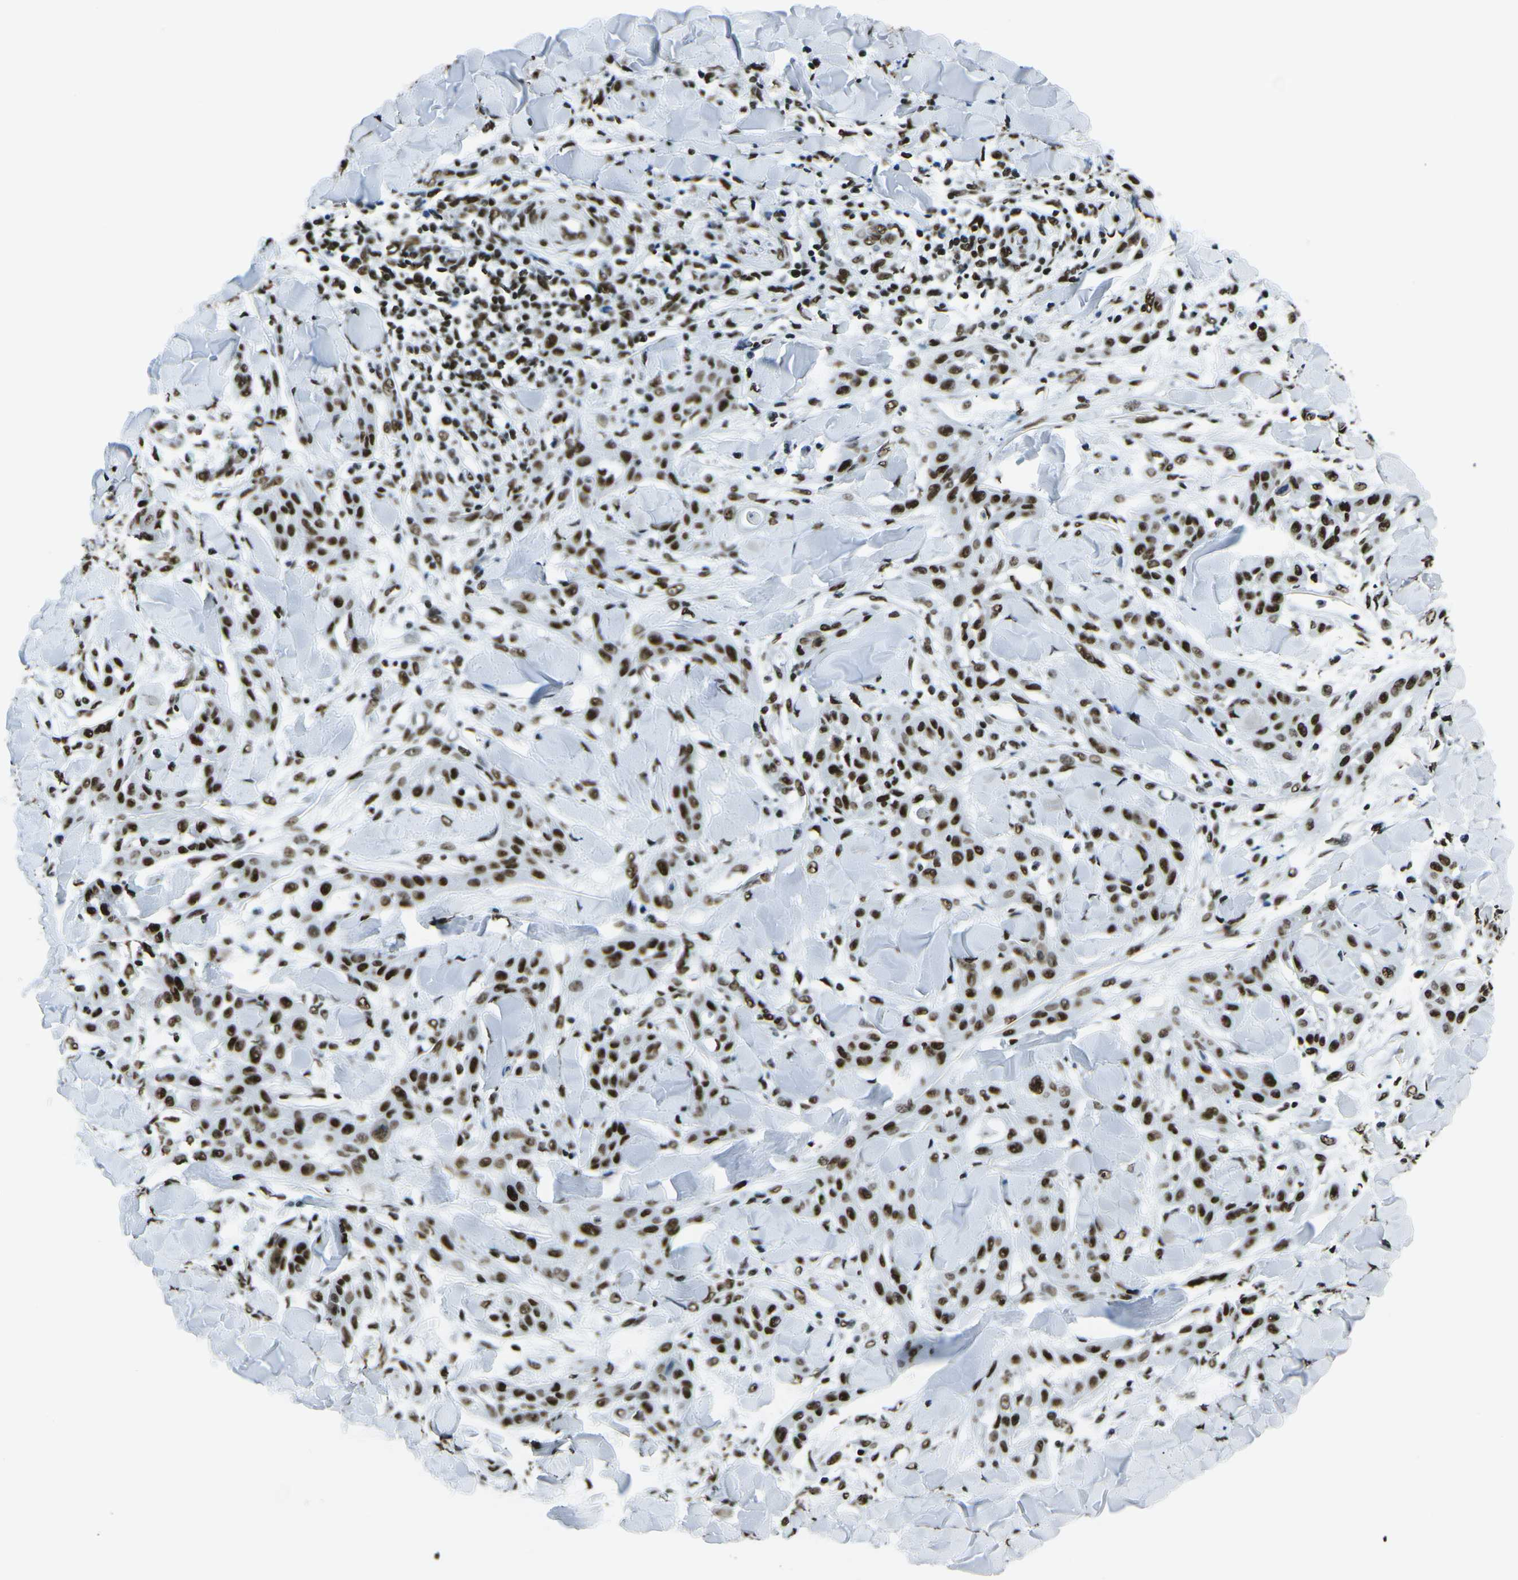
{"staining": {"intensity": "strong", "quantity": ">75%", "location": "nuclear"}, "tissue": "skin cancer", "cell_type": "Tumor cells", "image_type": "cancer", "snomed": [{"axis": "morphology", "description": "Squamous cell carcinoma, NOS"}, {"axis": "topography", "description": "Skin"}], "caption": "Human skin cancer (squamous cell carcinoma) stained for a protein (brown) reveals strong nuclear positive expression in about >75% of tumor cells.", "gene": "HNRNPL", "patient": {"sex": "male", "age": 24}}